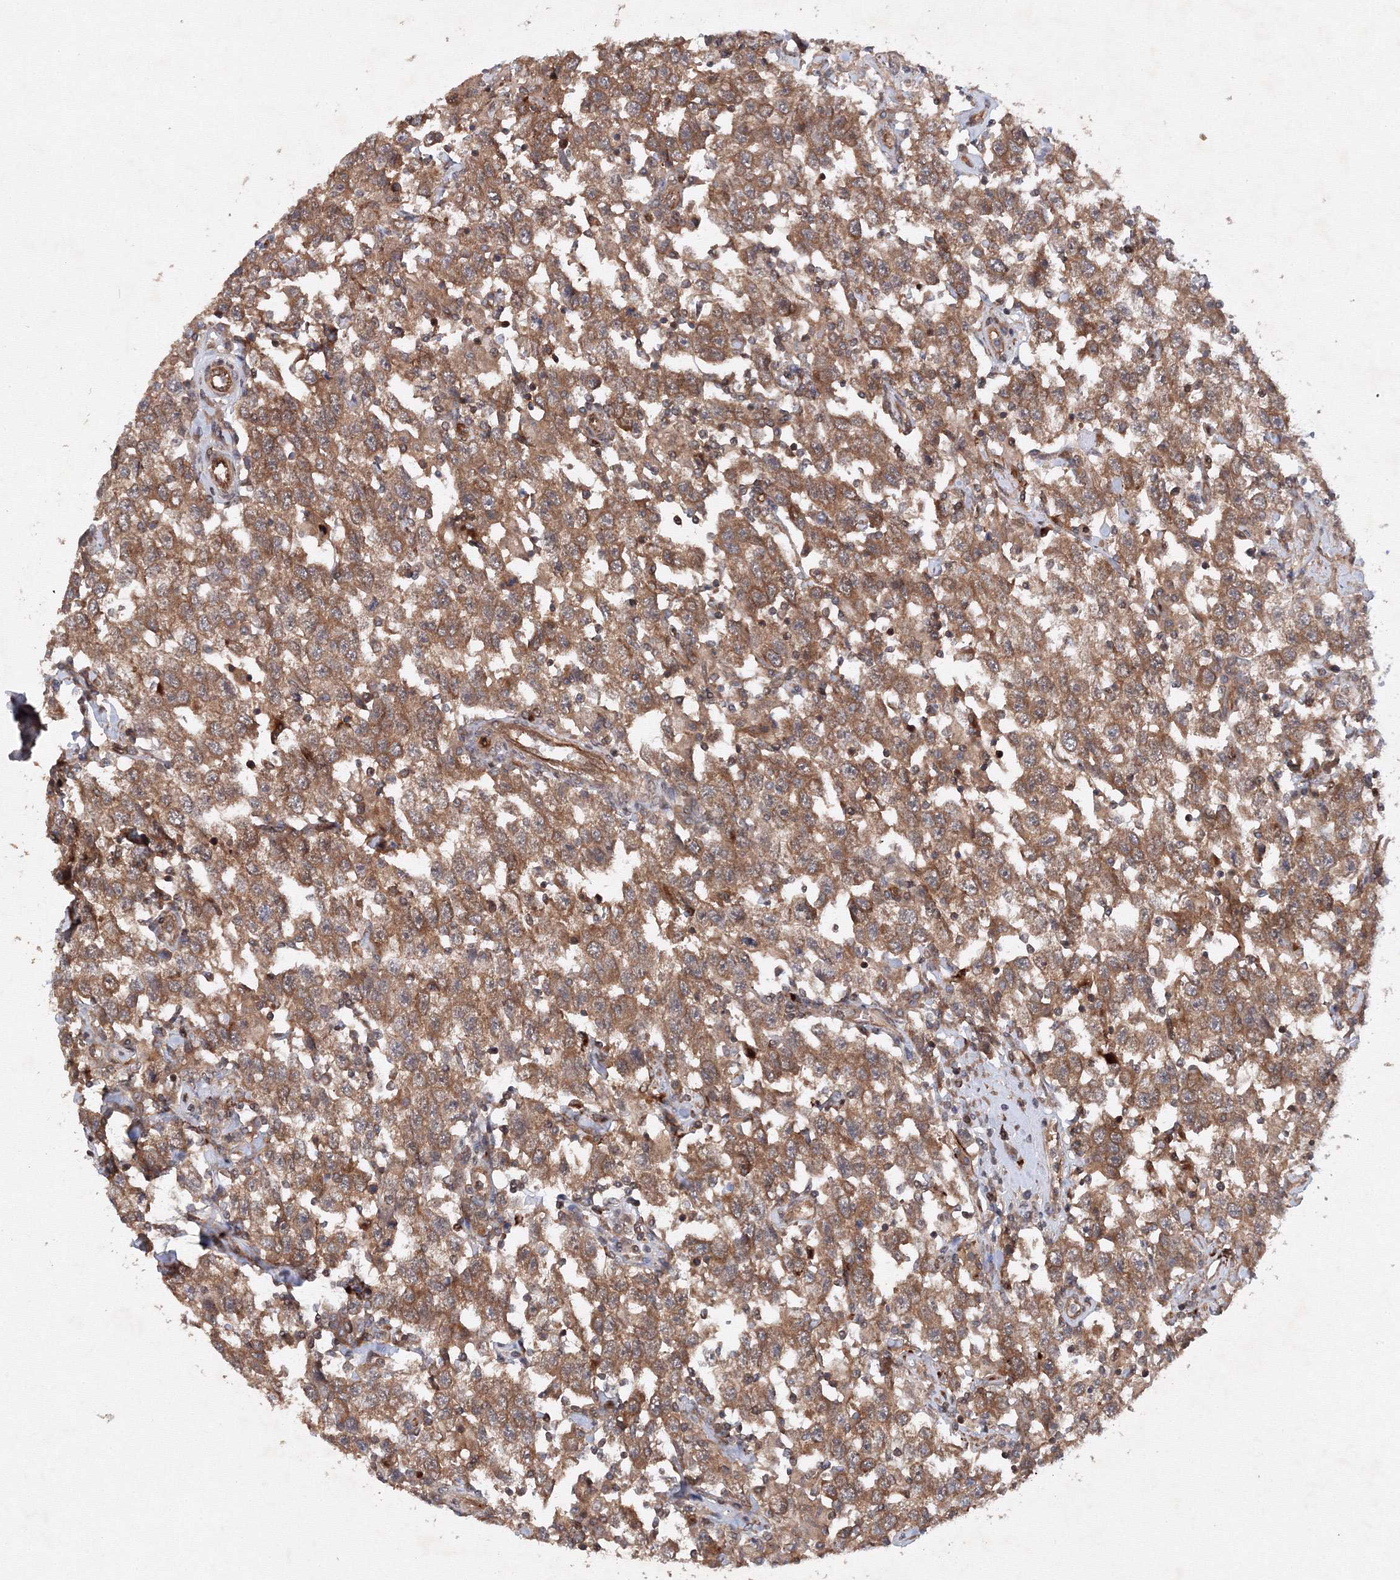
{"staining": {"intensity": "moderate", "quantity": ">75%", "location": "cytoplasmic/membranous"}, "tissue": "testis cancer", "cell_type": "Tumor cells", "image_type": "cancer", "snomed": [{"axis": "morphology", "description": "Seminoma, NOS"}, {"axis": "topography", "description": "Testis"}], "caption": "This is an image of immunohistochemistry staining of testis cancer, which shows moderate expression in the cytoplasmic/membranous of tumor cells.", "gene": "DCTD", "patient": {"sex": "male", "age": 41}}